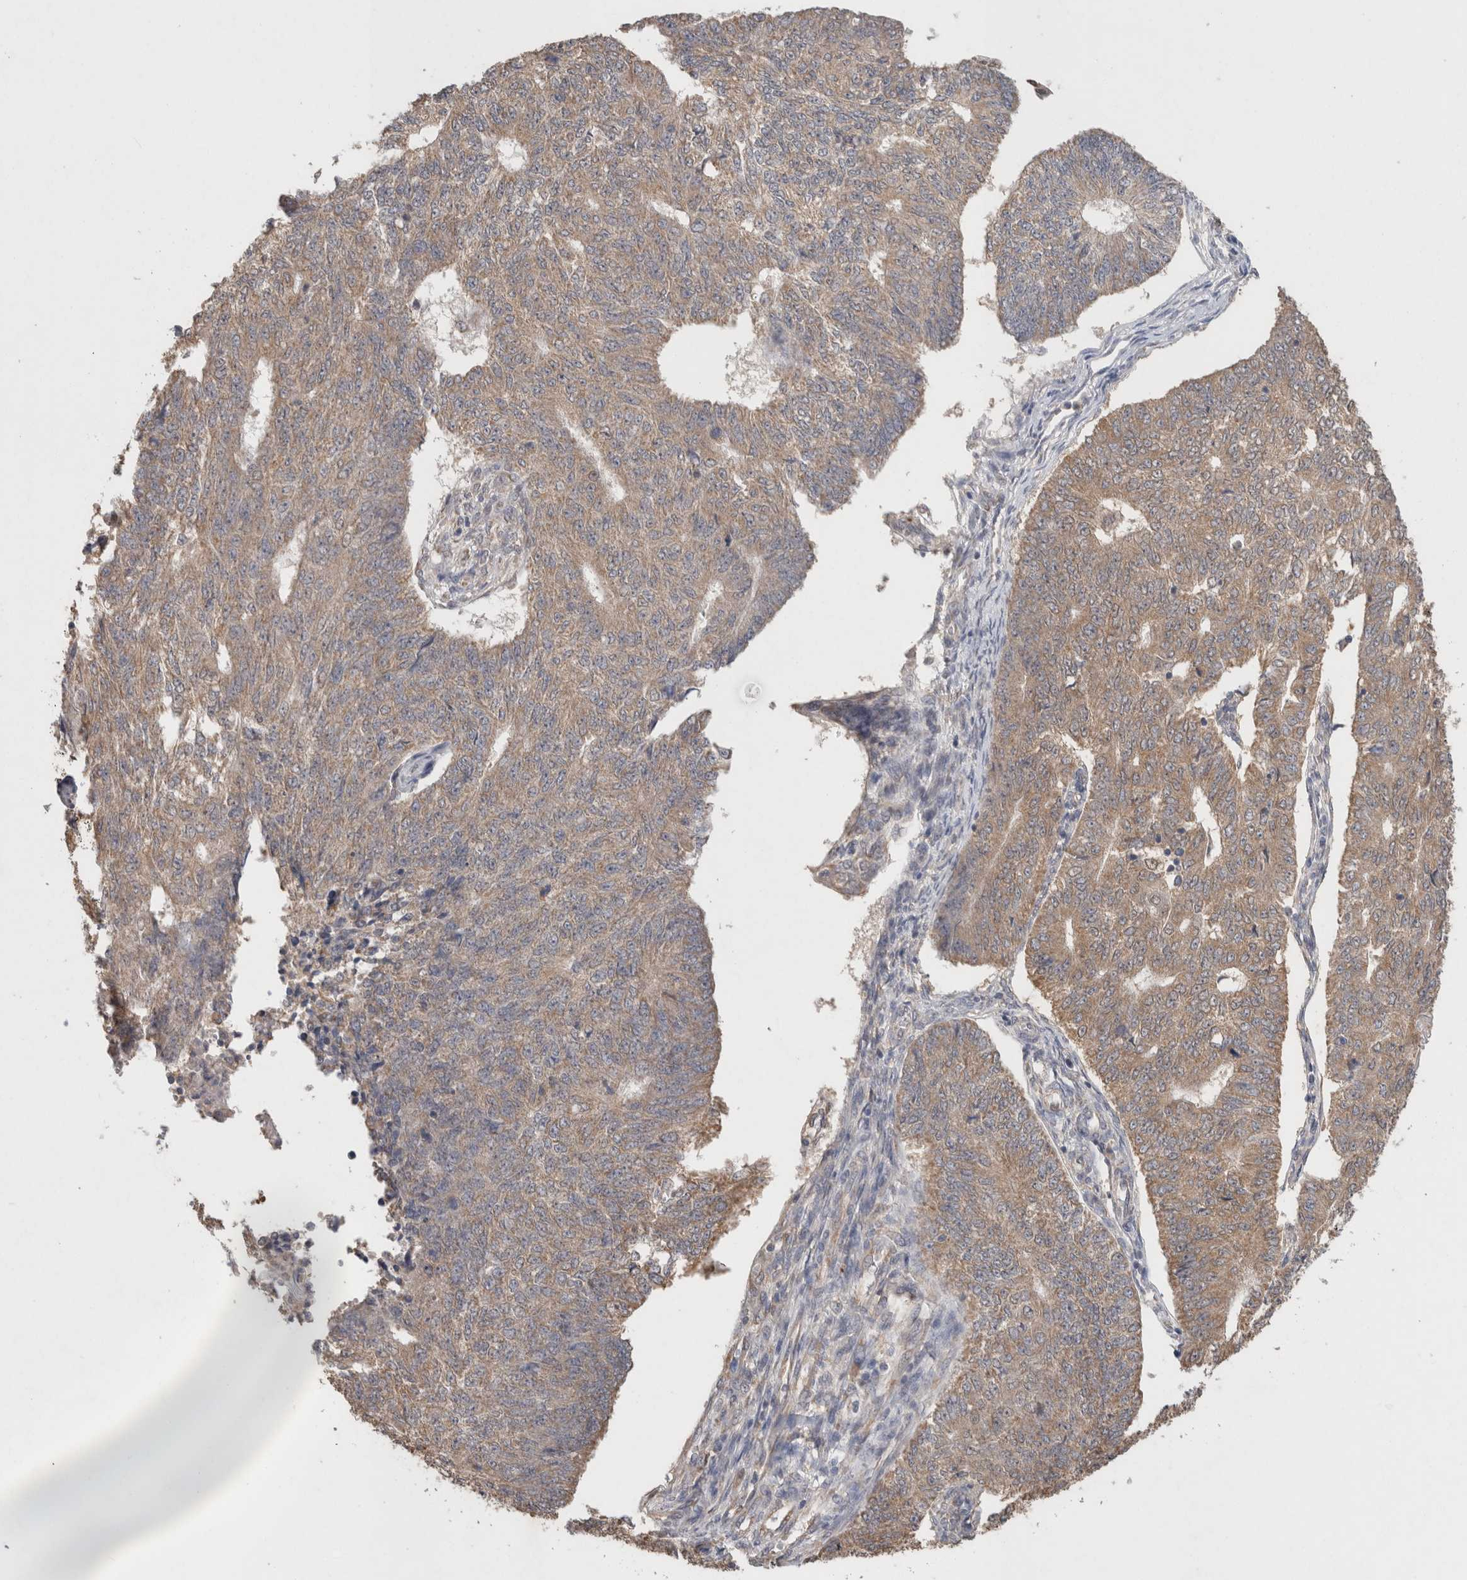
{"staining": {"intensity": "moderate", "quantity": ">75%", "location": "cytoplasmic/membranous"}, "tissue": "endometrial cancer", "cell_type": "Tumor cells", "image_type": "cancer", "snomed": [{"axis": "morphology", "description": "Adenocarcinoma, NOS"}, {"axis": "topography", "description": "Endometrium"}], "caption": "Protein staining of endometrial cancer (adenocarcinoma) tissue reveals moderate cytoplasmic/membranous expression in about >75% of tumor cells.", "gene": "RAB14", "patient": {"sex": "female", "age": 32}}